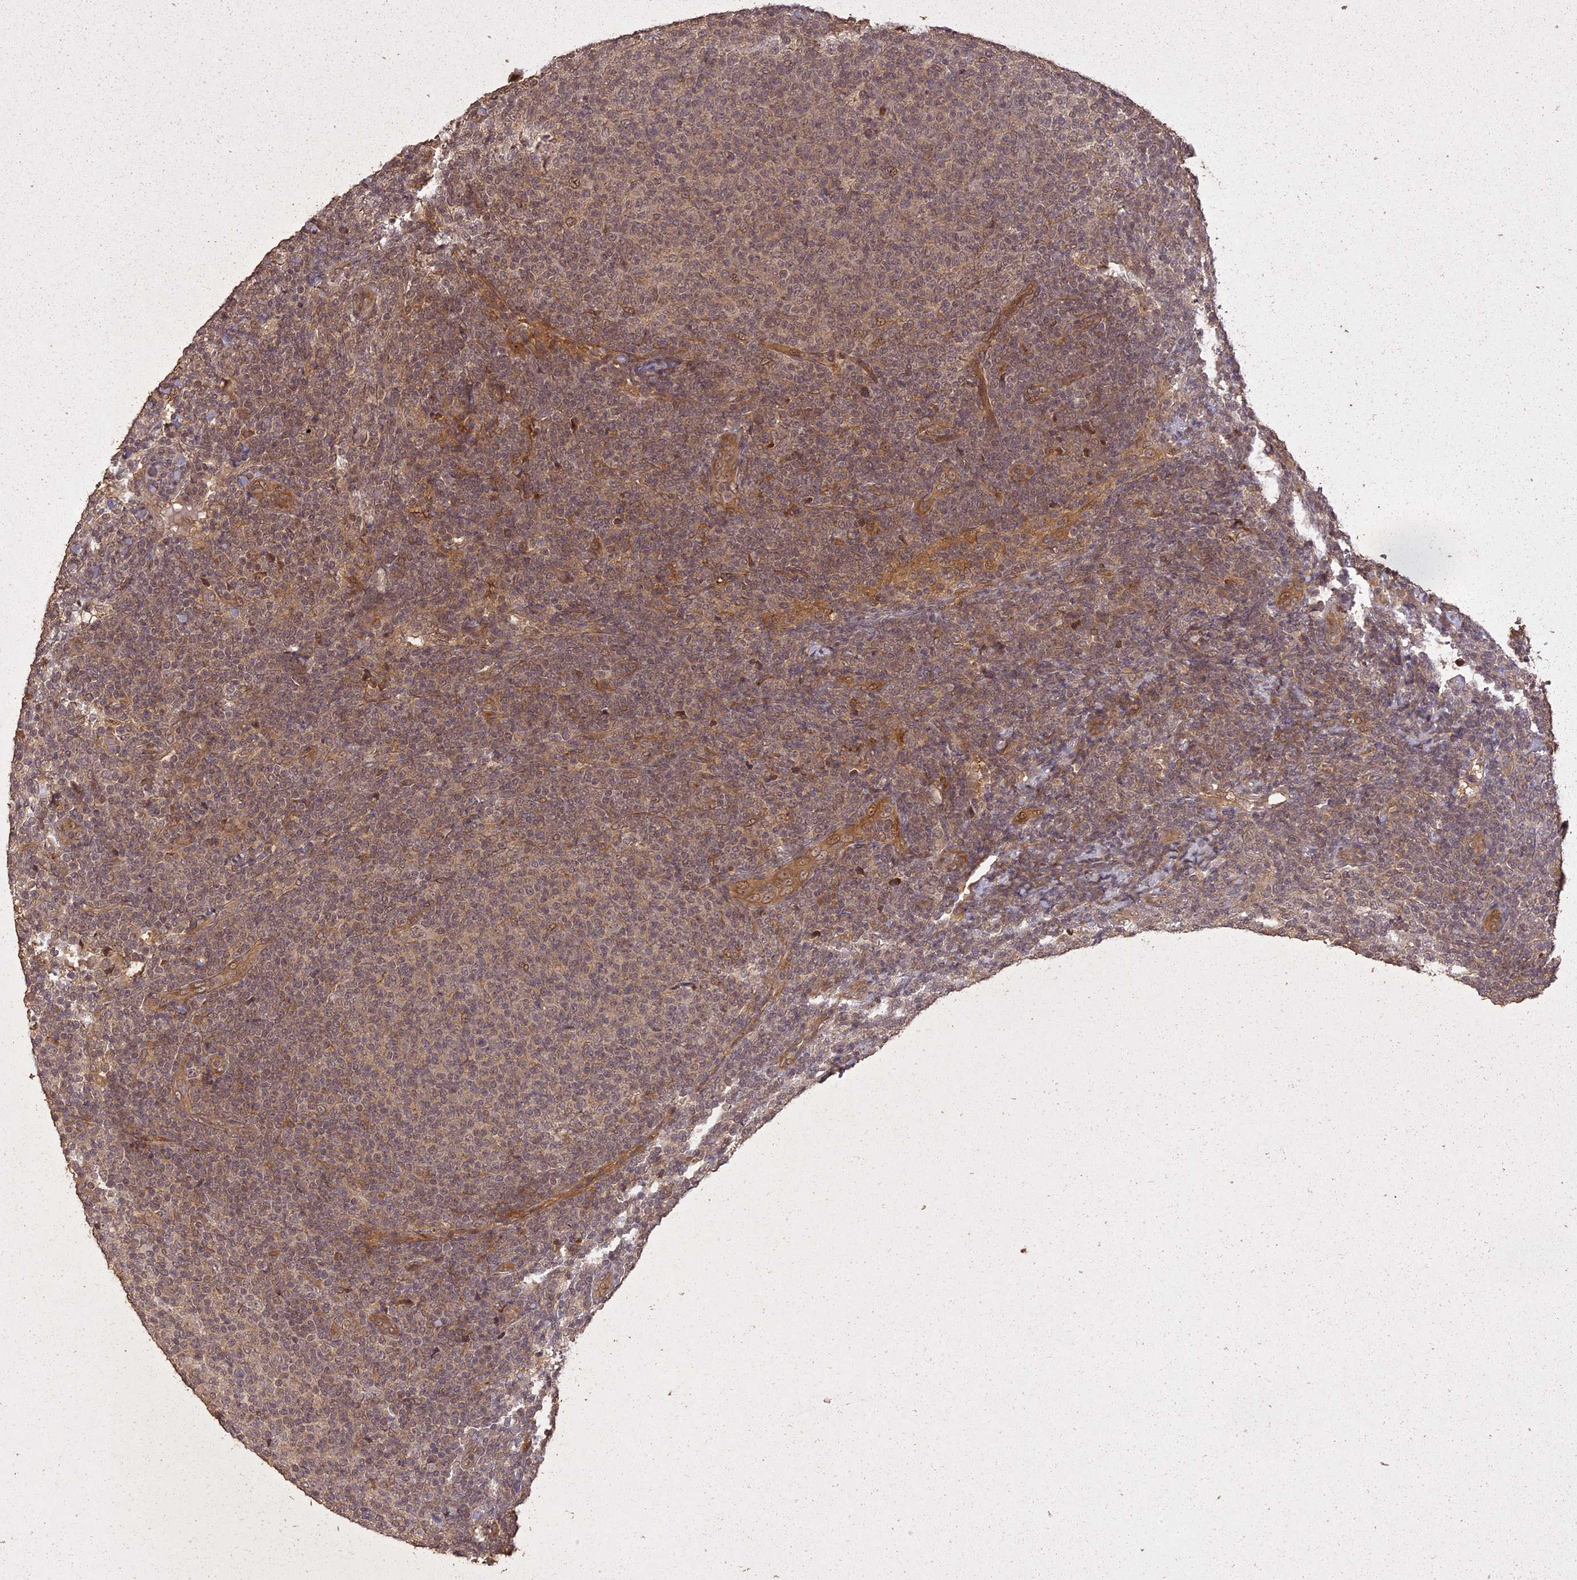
{"staining": {"intensity": "moderate", "quantity": ">75%", "location": "cytoplasmic/membranous,nuclear"}, "tissue": "lymphoma", "cell_type": "Tumor cells", "image_type": "cancer", "snomed": [{"axis": "morphology", "description": "Malignant lymphoma, non-Hodgkin's type, Low grade"}, {"axis": "topography", "description": "Lymph node"}], "caption": "Human low-grade malignant lymphoma, non-Hodgkin's type stained with a brown dye demonstrates moderate cytoplasmic/membranous and nuclear positive positivity in about >75% of tumor cells.", "gene": "LIN37", "patient": {"sex": "male", "age": 66}}